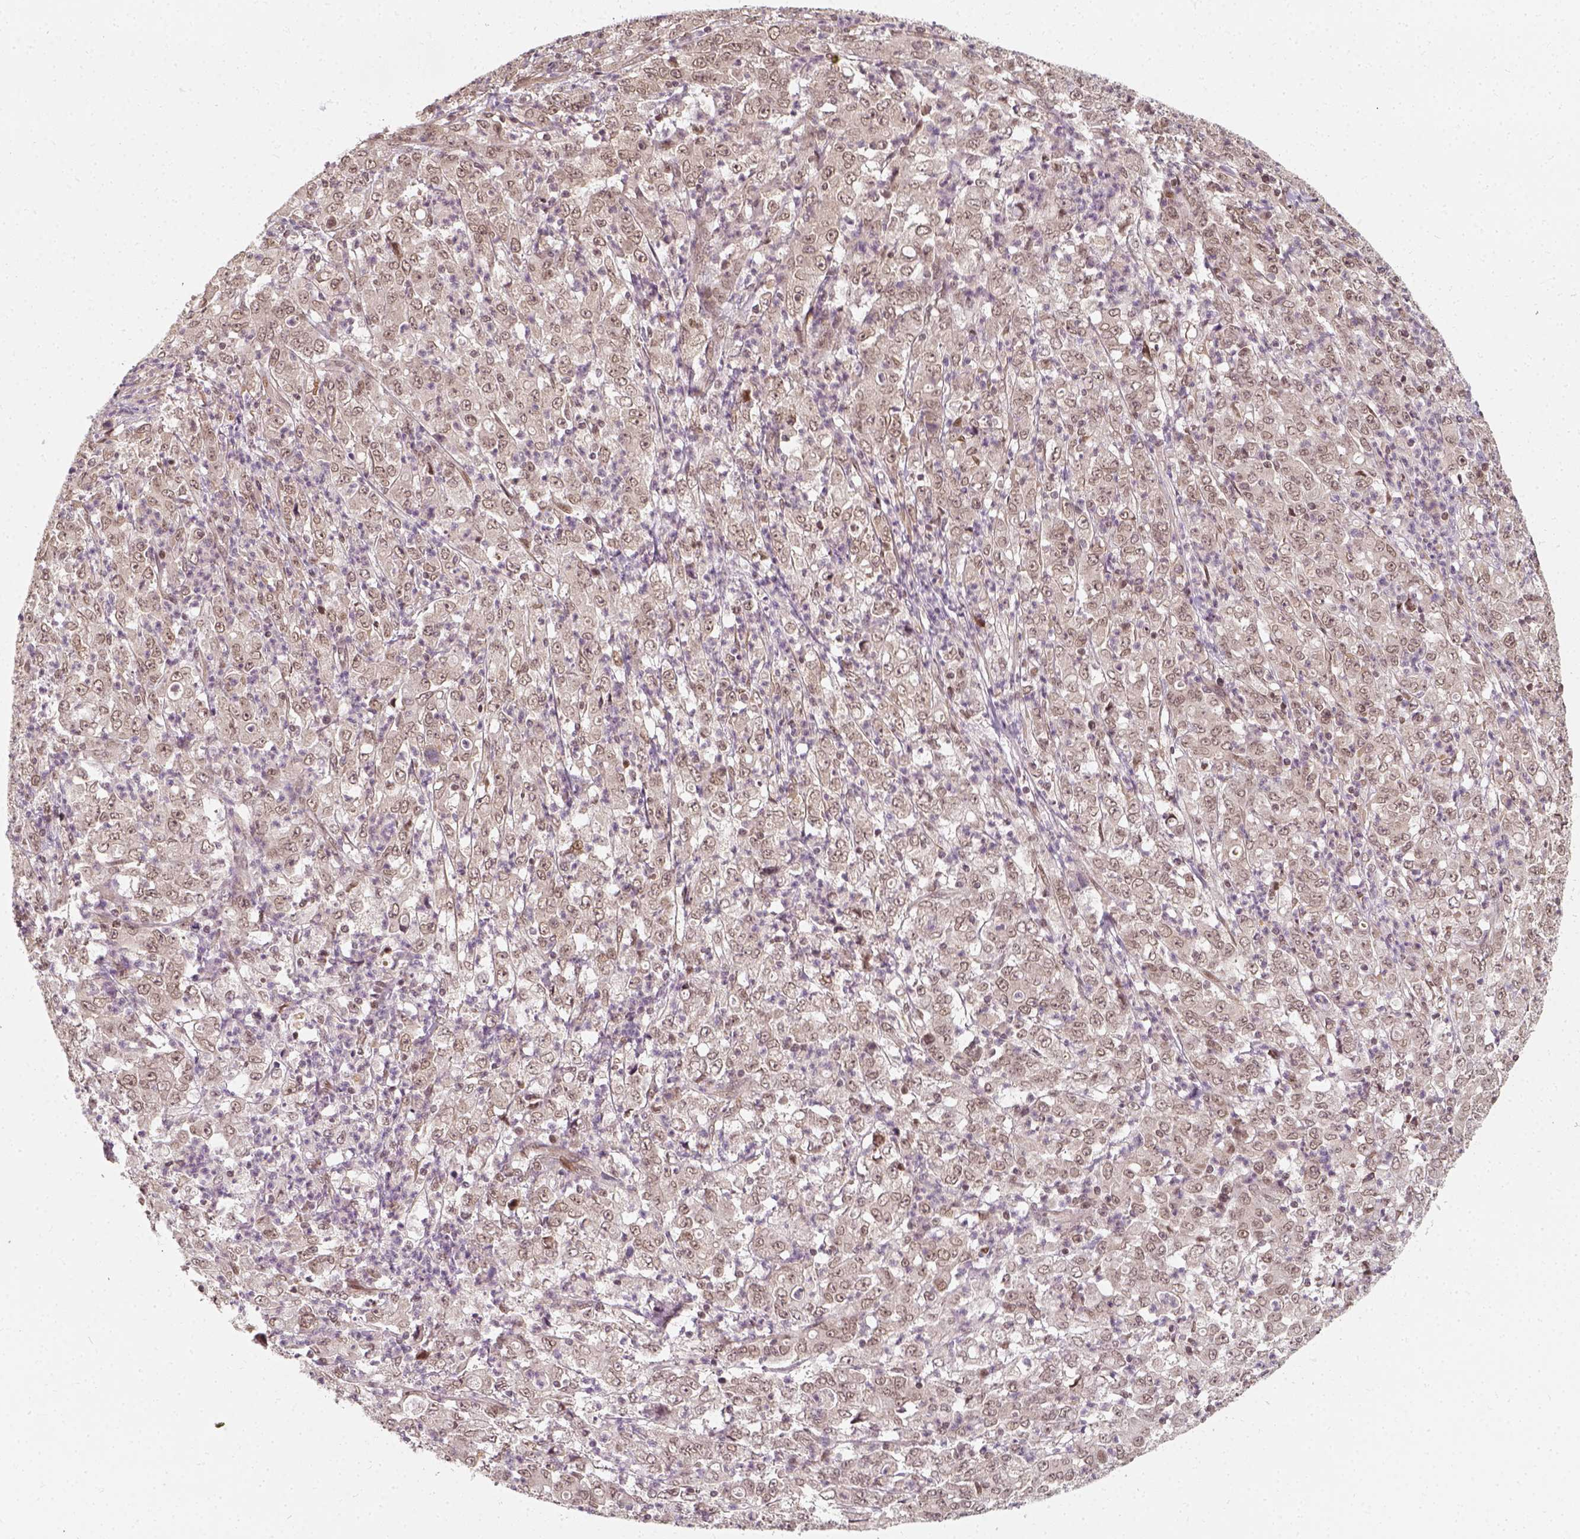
{"staining": {"intensity": "weak", "quantity": ">75%", "location": "nuclear"}, "tissue": "stomach cancer", "cell_type": "Tumor cells", "image_type": "cancer", "snomed": [{"axis": "morphology", "description": "Adenocarcinoma, NOS"}, {"axis": "topography", "description": "Stomach, lower"}], "caption": "Human adenocarcinoma (stomach) stained with a protein marker exhibits weak staining in tumor cells.", "gene": "ZMAT3", "patient": {"sex": "female", "age": 71}}